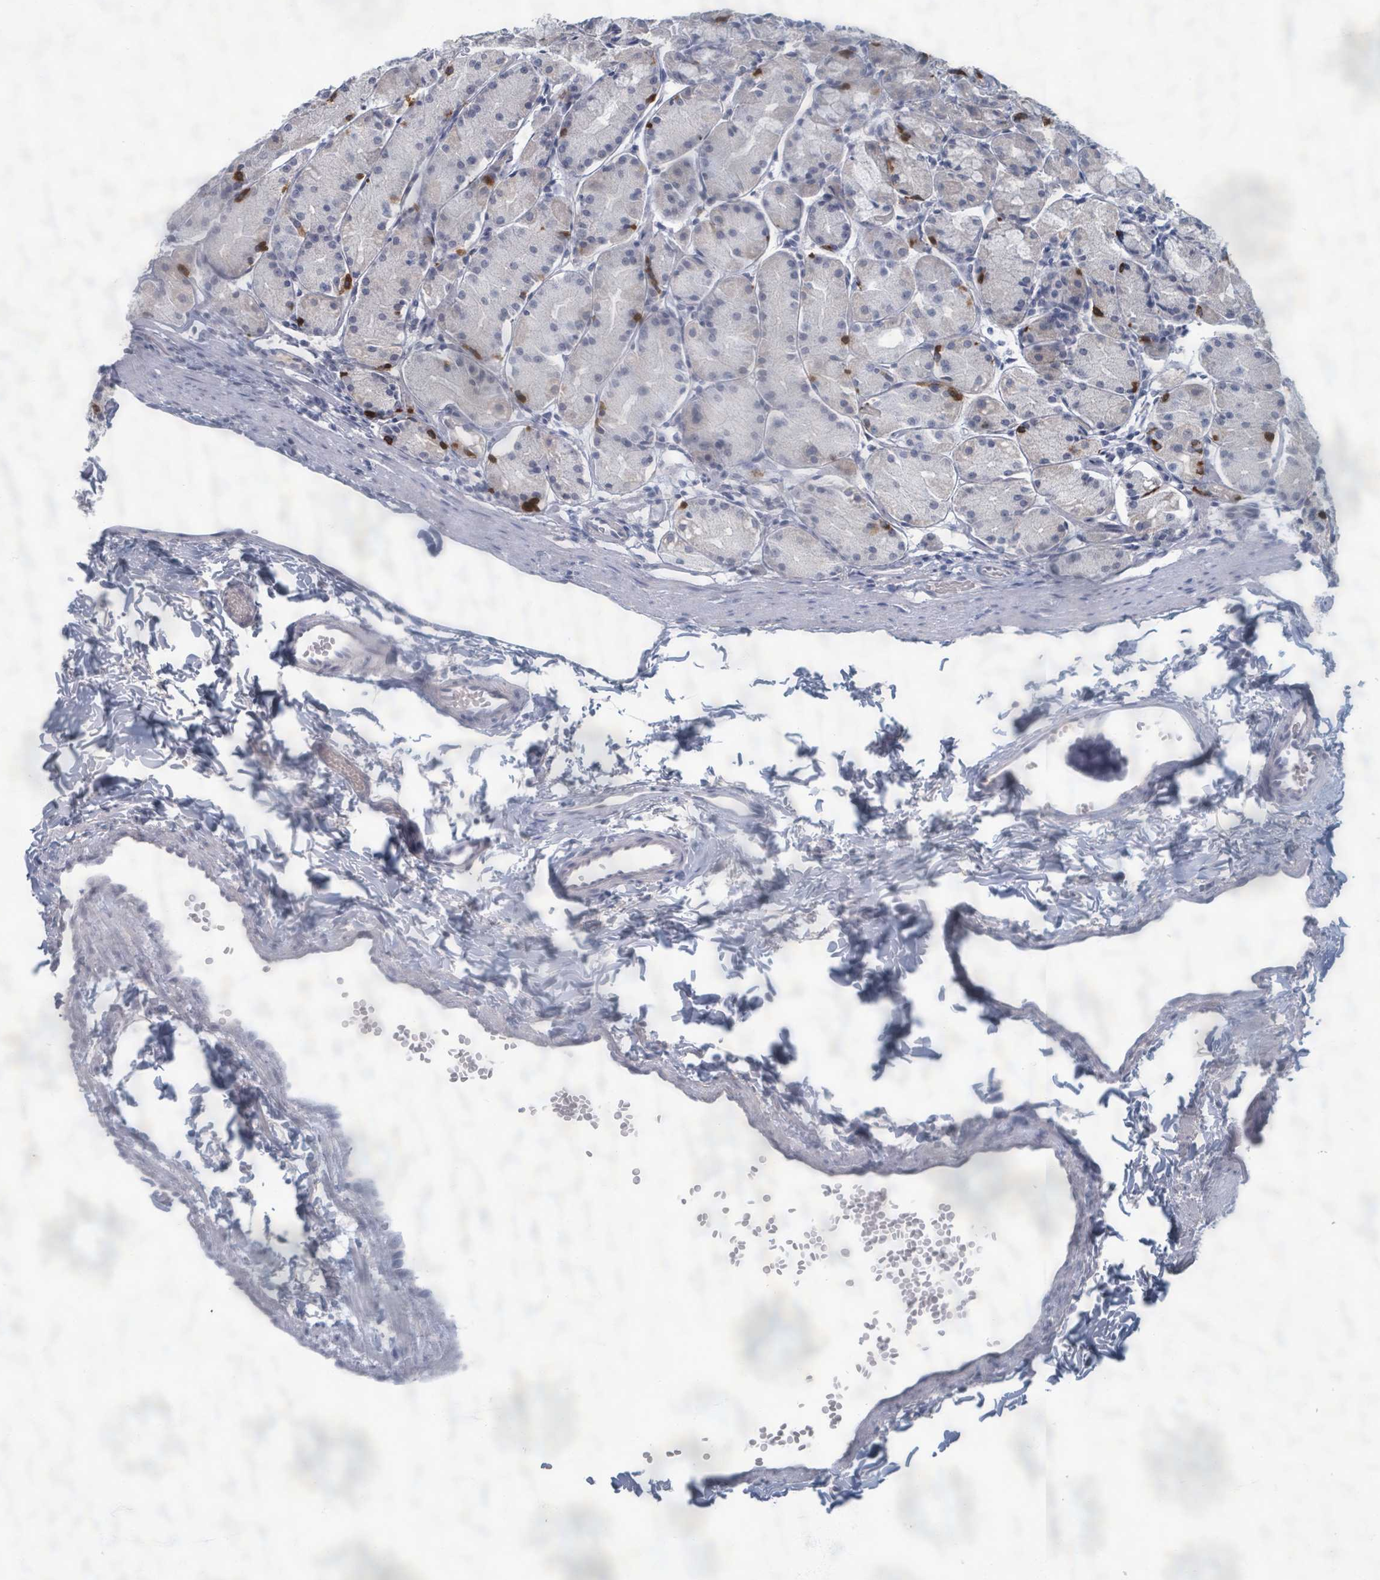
{"staining": {"intensity": "strong", "quantity": "<25%", "location": "cytoplasmic/membranous"}, "tissue": "stomach", "cell_type": "Glandular cells", "image_type": "normal", "snomed": [{"axis": "morphology", "description": "Normal tissue, NOS"}, {"axis": "topography", "description": "Stomach, upper"}], "caption": "Immunohistochemical staining of normal human stomach exhibits <25% levels of strong cytoplasmic/membranous protein positivity in approximately <25% of glandular cells. (DAB (3,3'-diaminobenzidine) IHC with brightfield microscopy, high magnification).", "gene": "WNT11", "patient": {"sex": "male", "age": 47}}